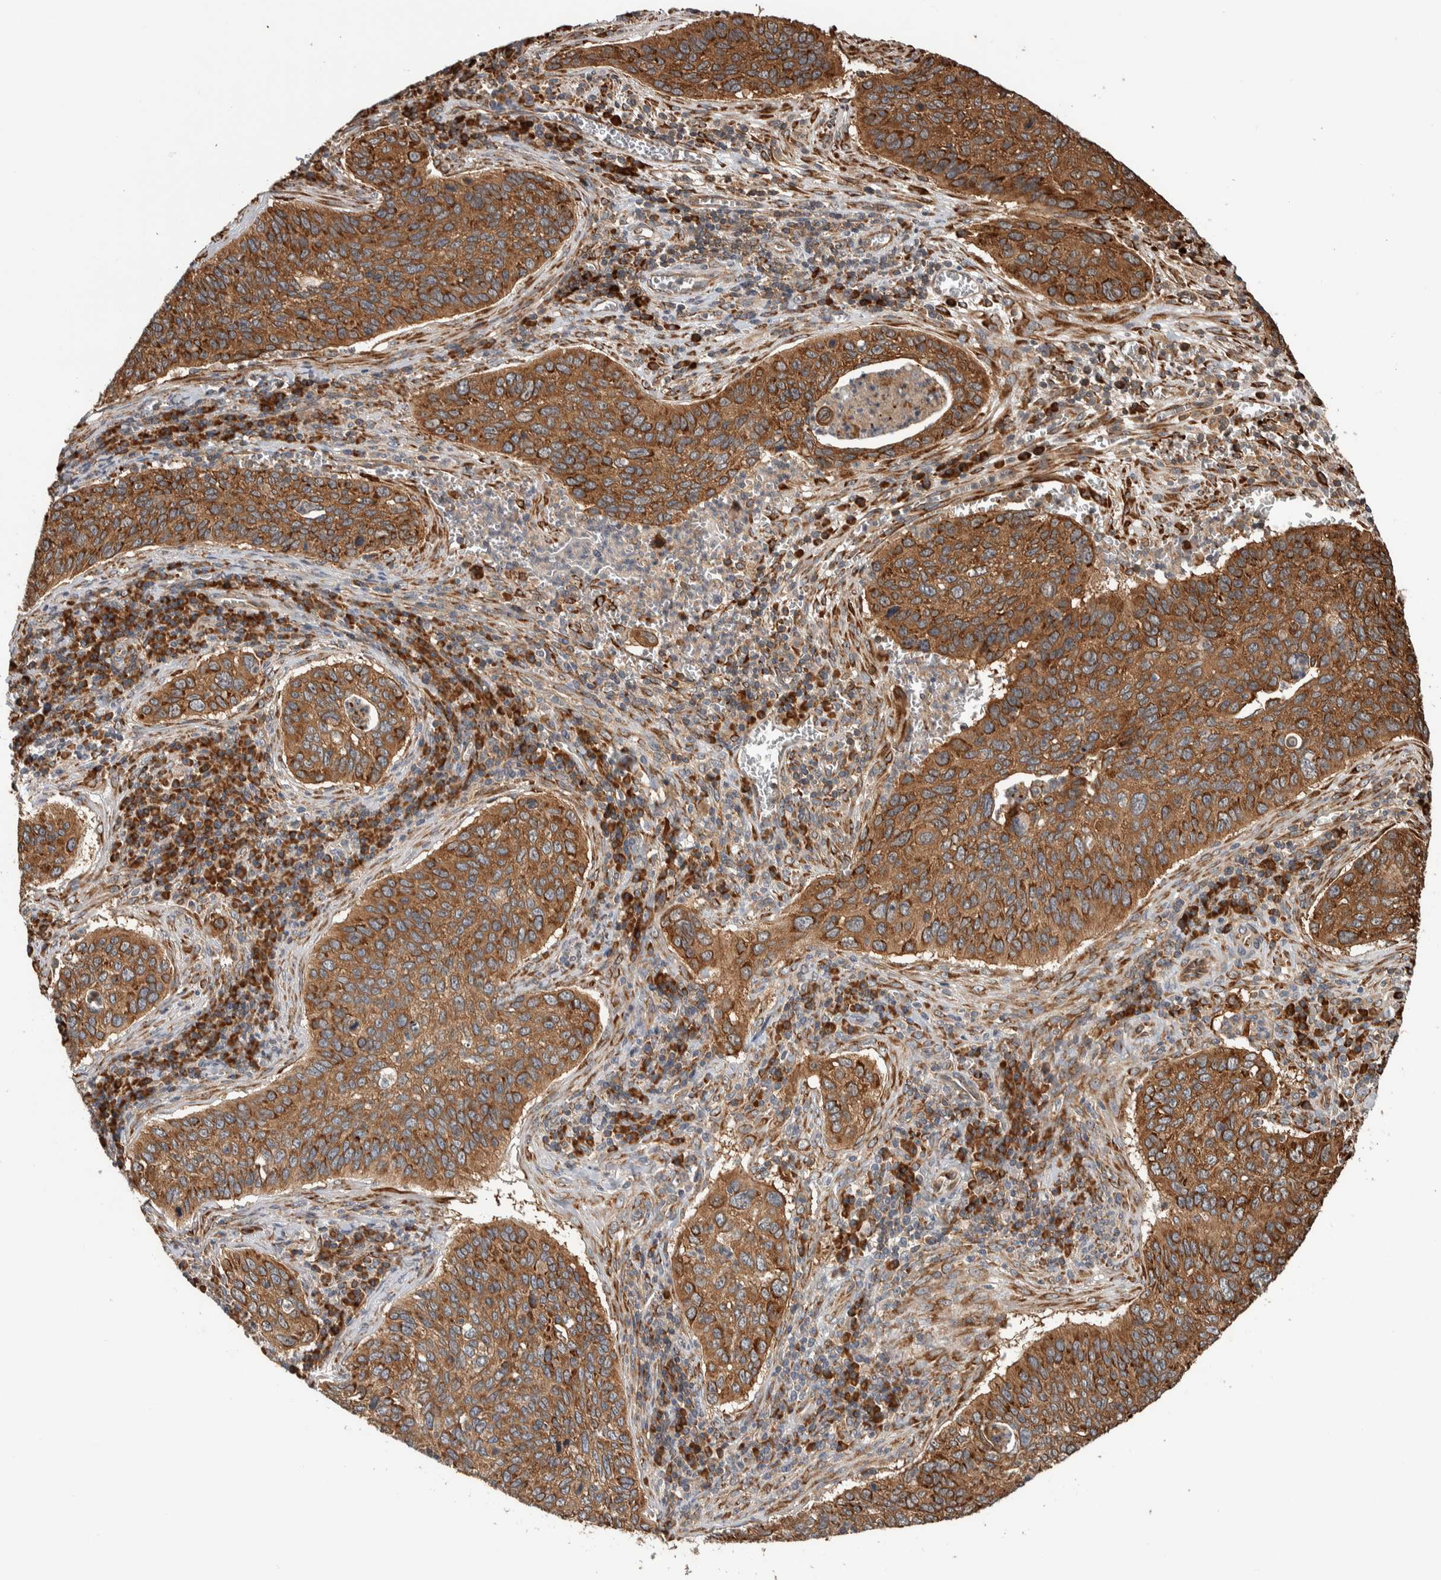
{"staining": {"intensity": "moderate", "quantity": ">75%", "location": "cytoplasmic/membranous"}, "tissue": "cervical cancer", "cell_type": "Tumor cells", "image_type": "cancer", "snomed": [{"axis": "morphology", "description": "Squamous cell carcinoma, NOS"}, {"axis": "topography", "description": "Cervix"}], "caption": "IHC of human cervical cancer (squamous cell carcinoma) demonstrates medium levels of moderate cytoplasmic/membranous staining in about >75% of tumor cells.", "gene": "EIF3H", "patient": {"sex": "female", "age": 53}}